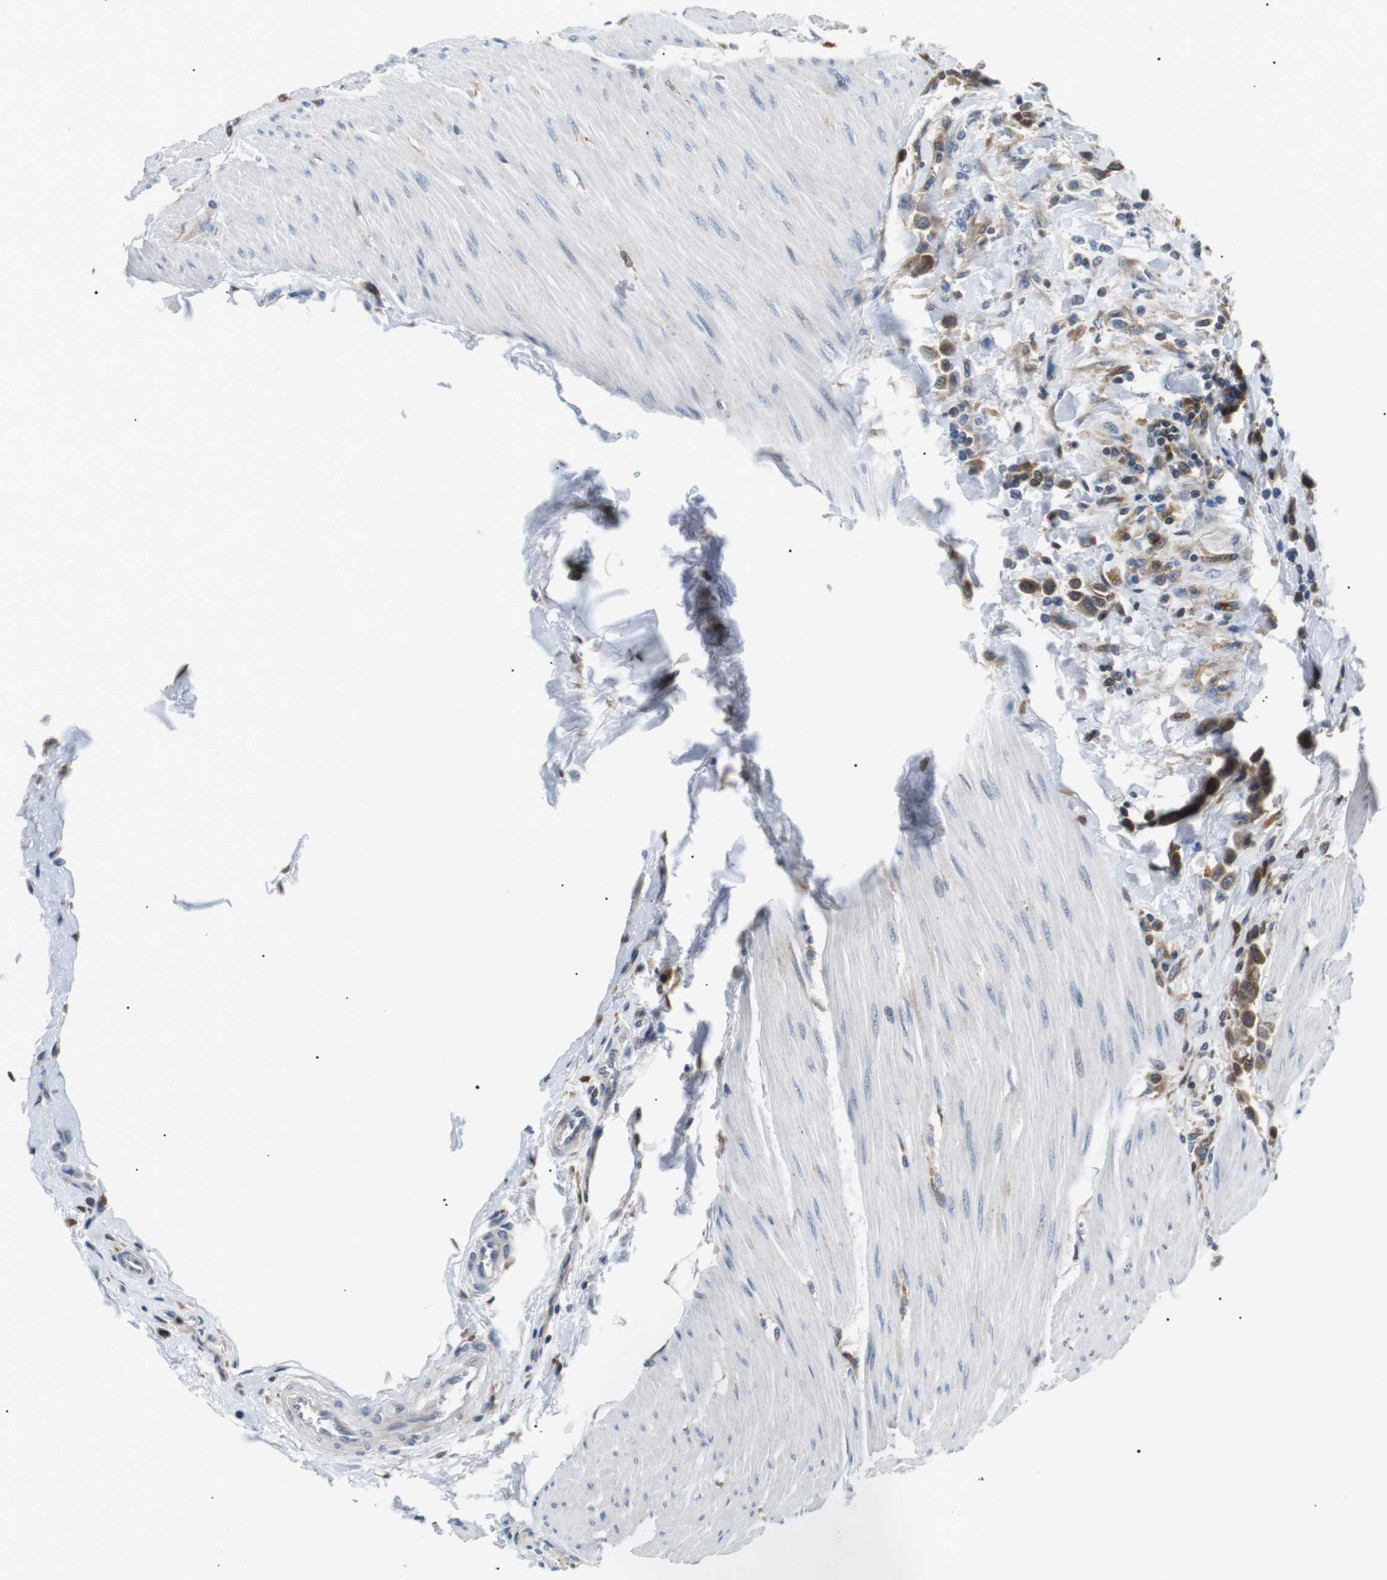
{"staining": {"intensity": "moderate", "quantity": ">75%", "location": "cytoplasmic/membranous"}, "tissue": "urothelial cancer", "cell_type": "Tumor cells", "image_type": "cancer", "snomed": [{"axis": "morphology", "description": "Urothelial carcinoma, High grade"}, {"axis": "topography", "description": "Urinary bladder"}], "caption": "DAB immunohistochemical staining of urothelial cancer shows moderate cytoplasmic/membranous protein staining in about >75% of tumor cells.", "gene": "RAB9A", "patient": {"sex": "male", "age": 50}}